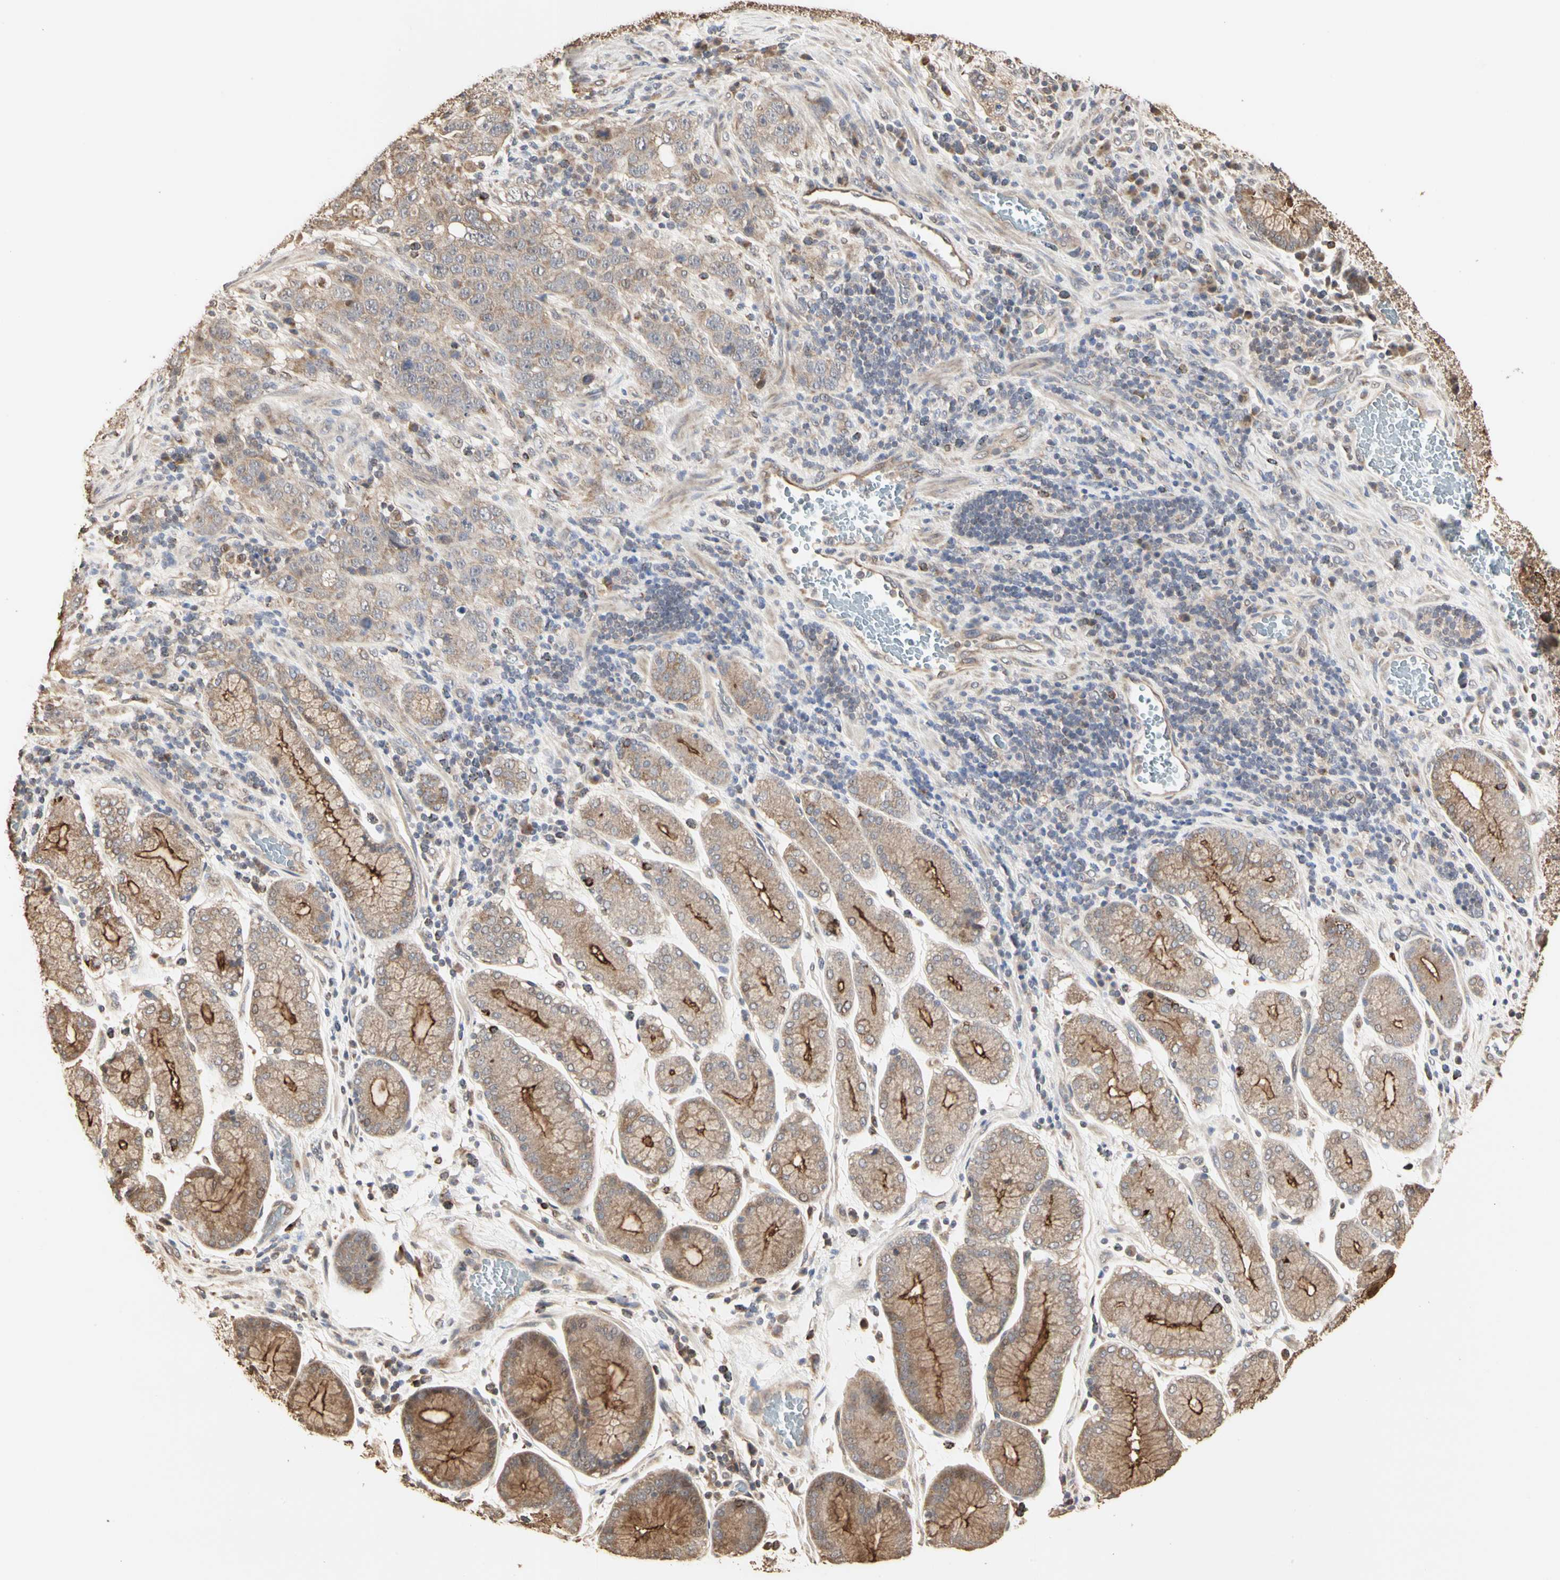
{"staining": {"intensity": "moderate", "quantity": ">75%", "location": "cytoplasmic/membranous"}, "tissue": "stomach cancer", "cell_type": "Tumor cells", "image_type": "cancer", "snomed": [{"axis": "morphology", "description": "Normal tissue, NOS"}, {"axis": "morphology", "description": "Adenocarcinoma, NOS"}, {"axis": "topography", "description": "Stomach"}], "caption": "An image of stomach cancer stained for a protein demonstrates moderate cytoplasmic/membranous brown staining in tumor cells.", "gene": "TAOK1", "patient": {"sex": "male", "age": 48}}